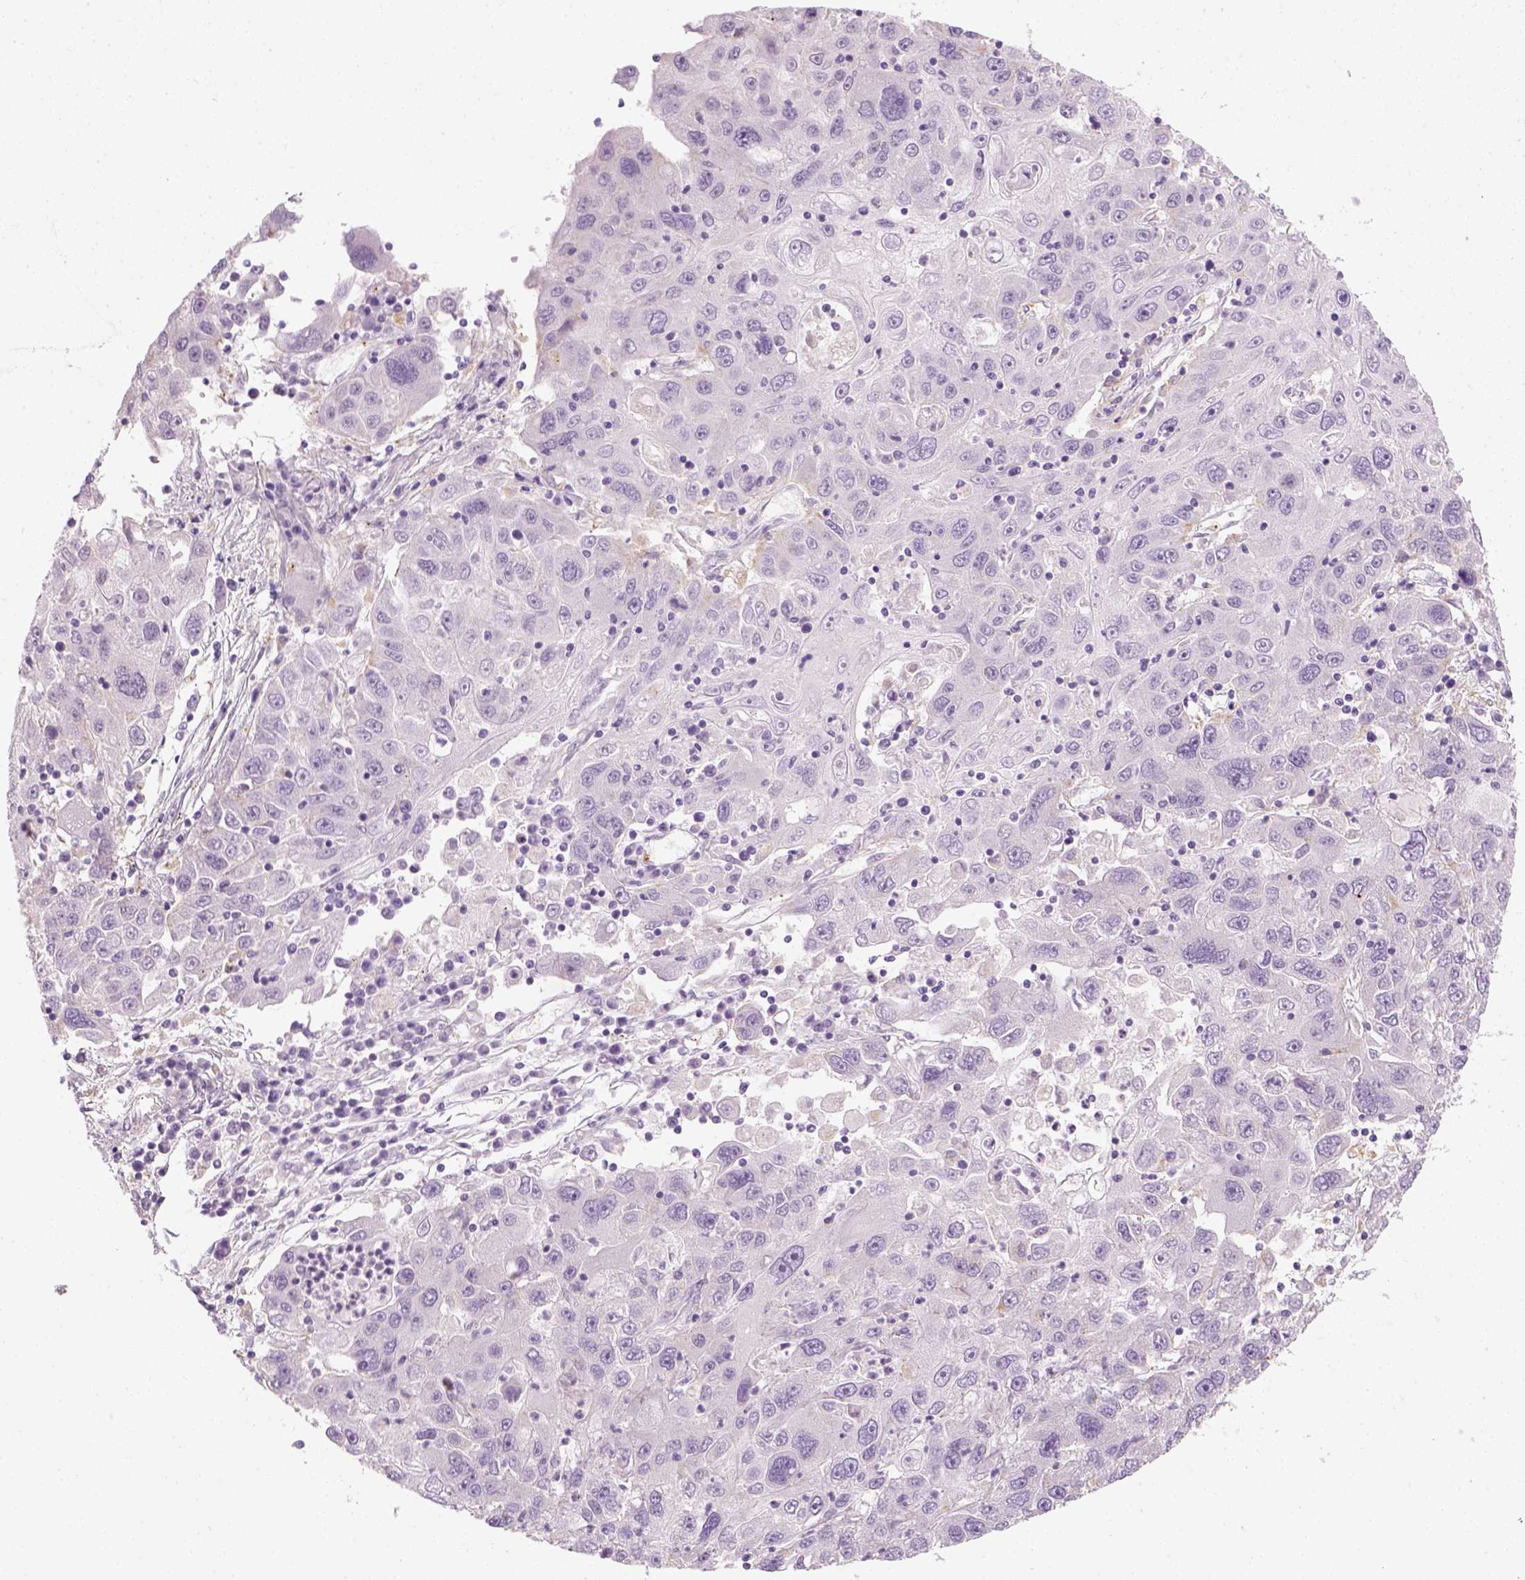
{"staining": {"intensity": "negative", "quantity": "none", "location": "none"}, "tissue": "stomach cancer", "cell_type": "Tumor cells", "image_type": "cancer", "snomed": [{"axis": "morphology", "description": "Adenocarcinoma, NOS"}, {"axis": "topography", "description": "Stomach"}], "caption": "High magnification brightfield microscopy of stomach cancer stained with DAB (brown) and counterstained with hematoxylin (blue): tumor cells show no significant expression.", "gene": "FAM163B", "patient": {"sex": "male", "age": 56}}